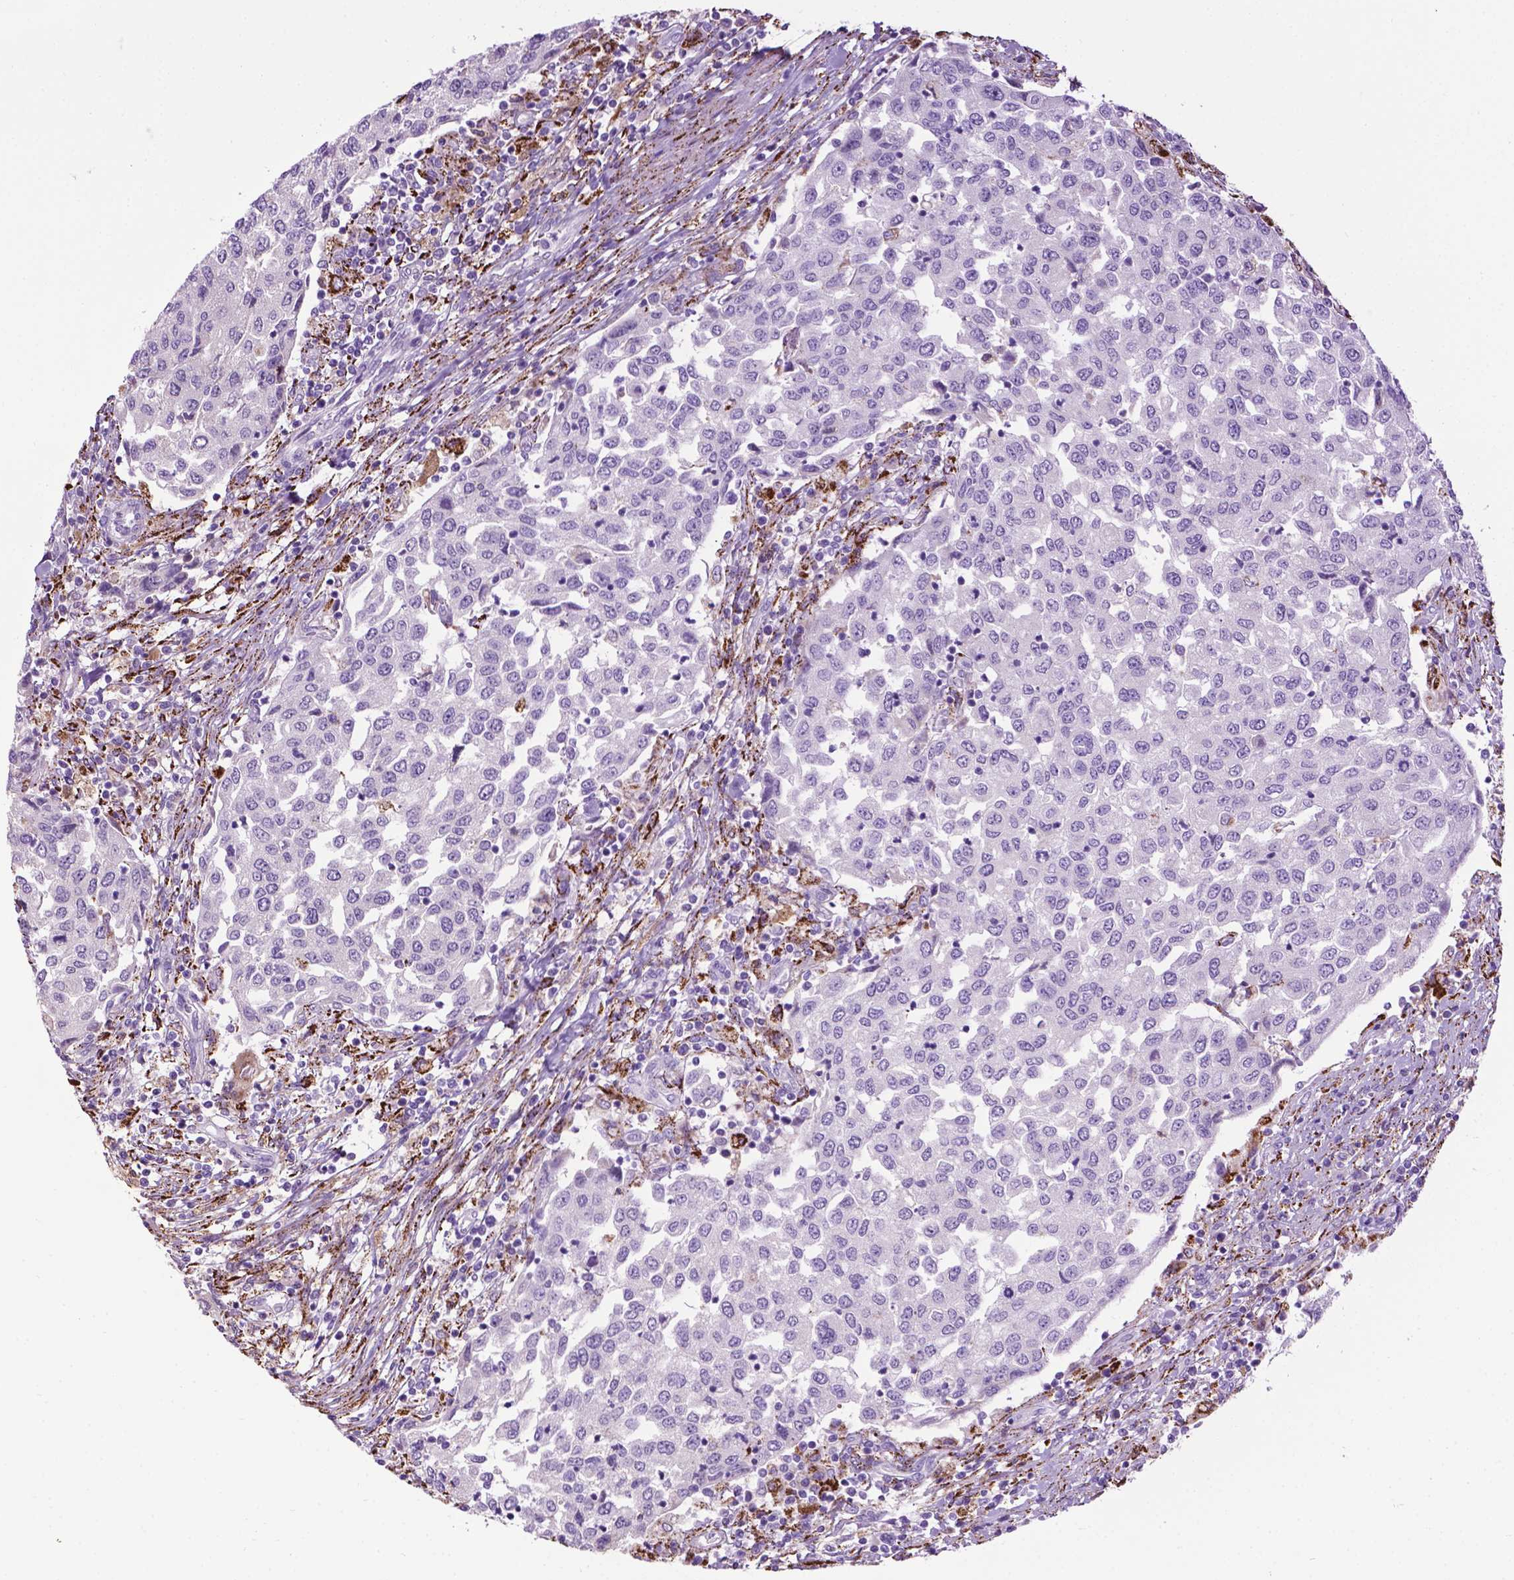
{"staining": {"intensity": "negative", "quantity": "none", "location": "none"}, "tissue": "urothelial cancer", "cell_type": "Tumor cells", "image_type": "cancer", "snomed": [{"axis": "morphology", "description": "Urothelial carcinoma, High grade"}, {"axis": "topography", "description": "Urinary bladder"}], "caption": "IHC image of neoplastic tissue: high-grade urothelial carcinoma stained with DAB shows no significant protein positivity in tumor cells.", "gene": "TMEM132E", "patient": {"sex": "female", "age": 78}}